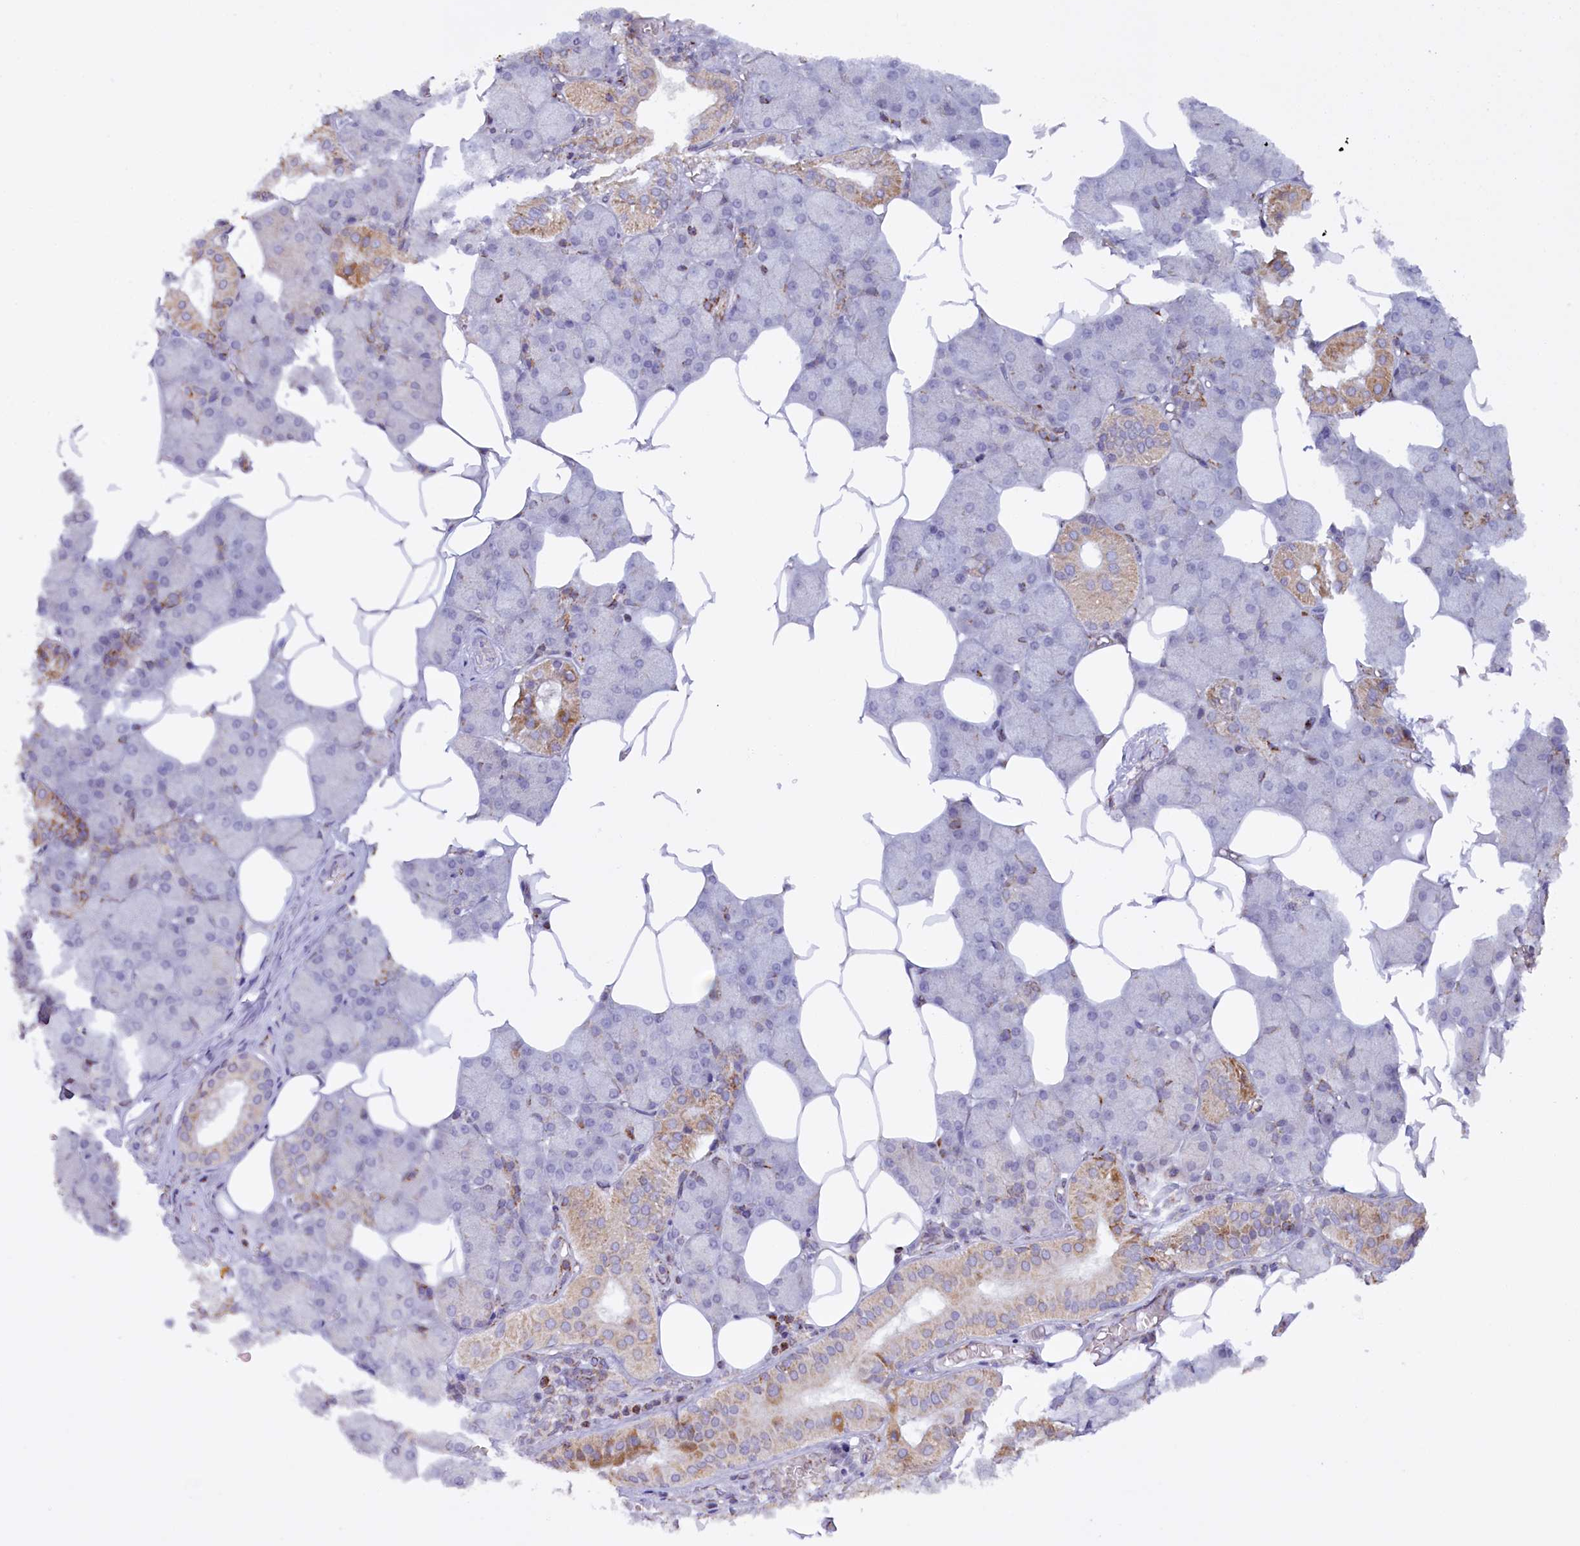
{"staining": {"intensity": "moderate", "quantity": "<25%", "location": "cytoplasmic/membranous"}, "tissue": "salivary gland", "cell_type": "Glandular cells", "image_type": "normal", "snomed": [{"axis": "morphology", "description": "Normal tissue, NOS"}, {"axis": "topography", "description": "Salivary gland"}], "caption": "Moderate cytoplasmic/membranous protein expression is seen in about <25% of glandular cells in salivary gland.", "gene": "DYNC2H1", "patient": {"sex": "male", "age": 62}}